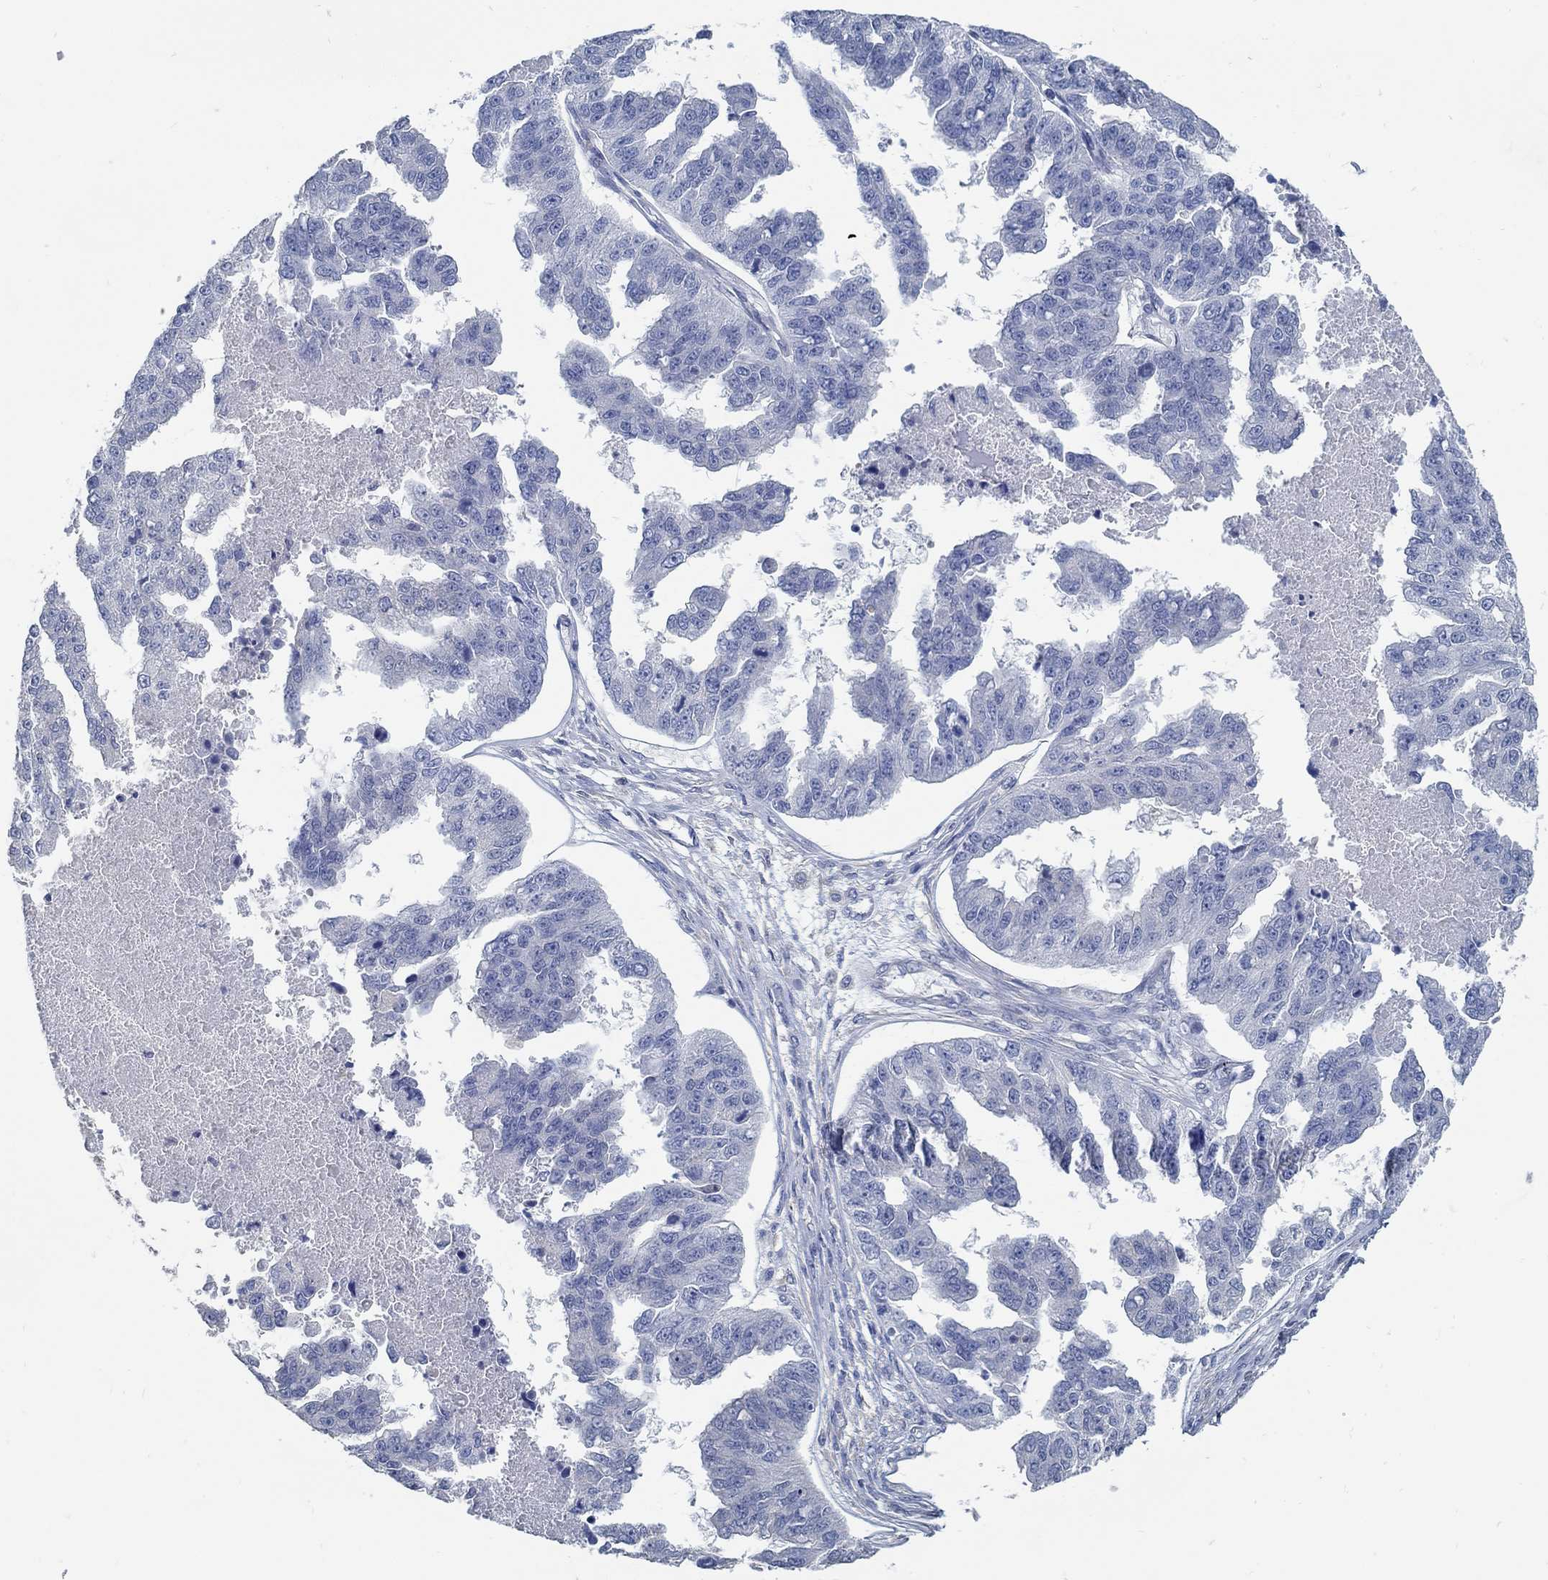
{"staining": {"intensity": "negative", "quantity": "none", "location": "none"}, "tissue": "ovarian cancer", "cell_type": "Tumor cells", "image_type": "cancer", "snomed": [{"axis": "morphology", "description": "Cystadenocarcinoma, serous, NOS"}, {"axis": "topography", "description": "Ovary"}], "caption": "This histopathology image is of serous cystadenocarcinoma (ovarian) stained with immunohistochemistry (IHC) to label a protein in brown with the nuclei are counter-stained blue. There is no expression in tumor cells.", "gene": "PCDH11X", "patient": {"sex": "female", "age": 58}}